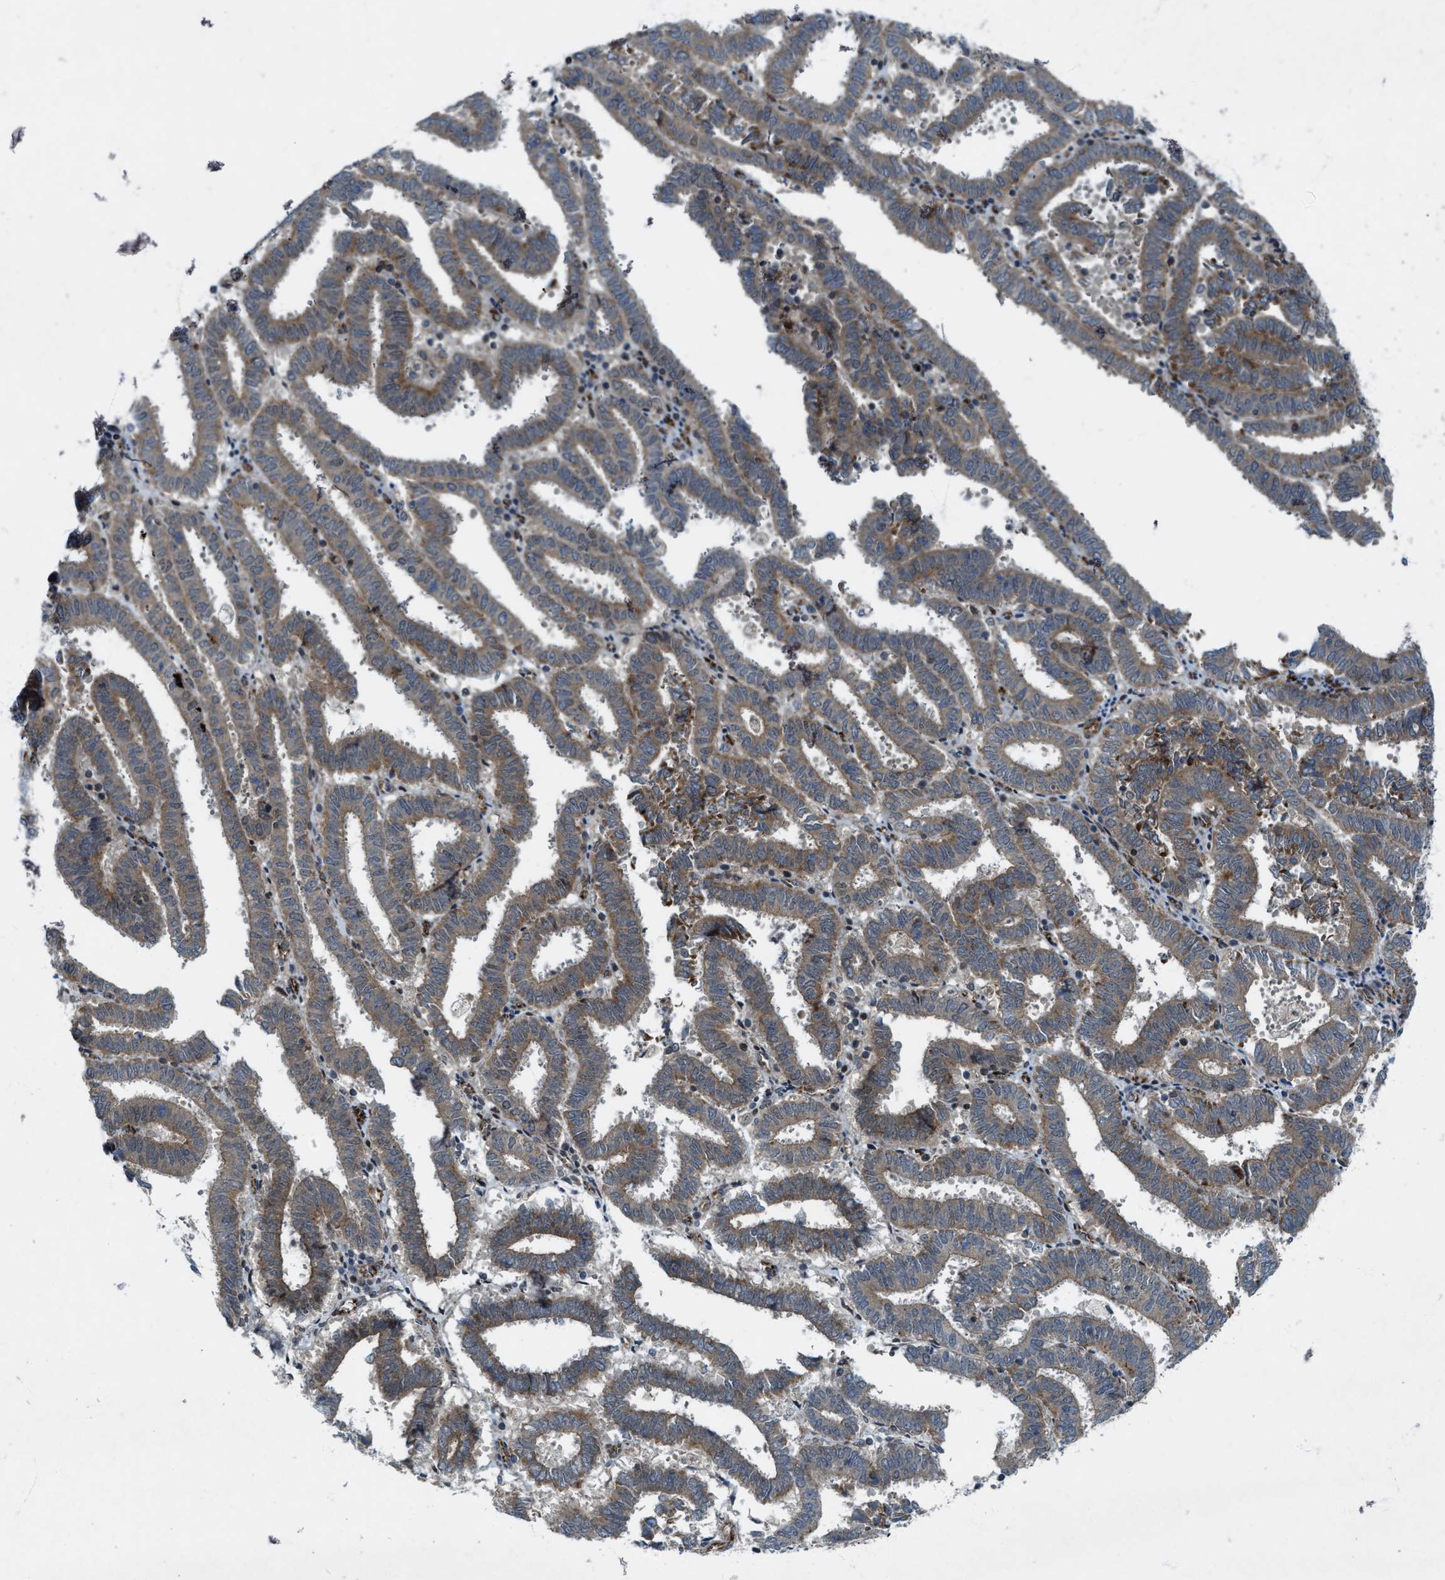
{"staining": {"intensity": "strong", "quantity": ">75%", "location": "cytoplasmic/membranous"}, "tissue": "endometrial cancer", "cell_type": "Tumor cells", "image_type": "cancer", "snomed": [{"axis": "morphology", "description": "Adenocarcinoma, NOS"}, {"axis": "topography", "description": "Uterus"}], "caption": "Brown immunohistochemical staining in human endometrial adenocarcinoma reveals strong cytoplasmic/membranous expression in approximately >75% of tumor cells. The protein is shown in brown color, while the nuclei are stained blue.", "gene": "URGCP", "patient": {"sex": "female", "age": 83}}